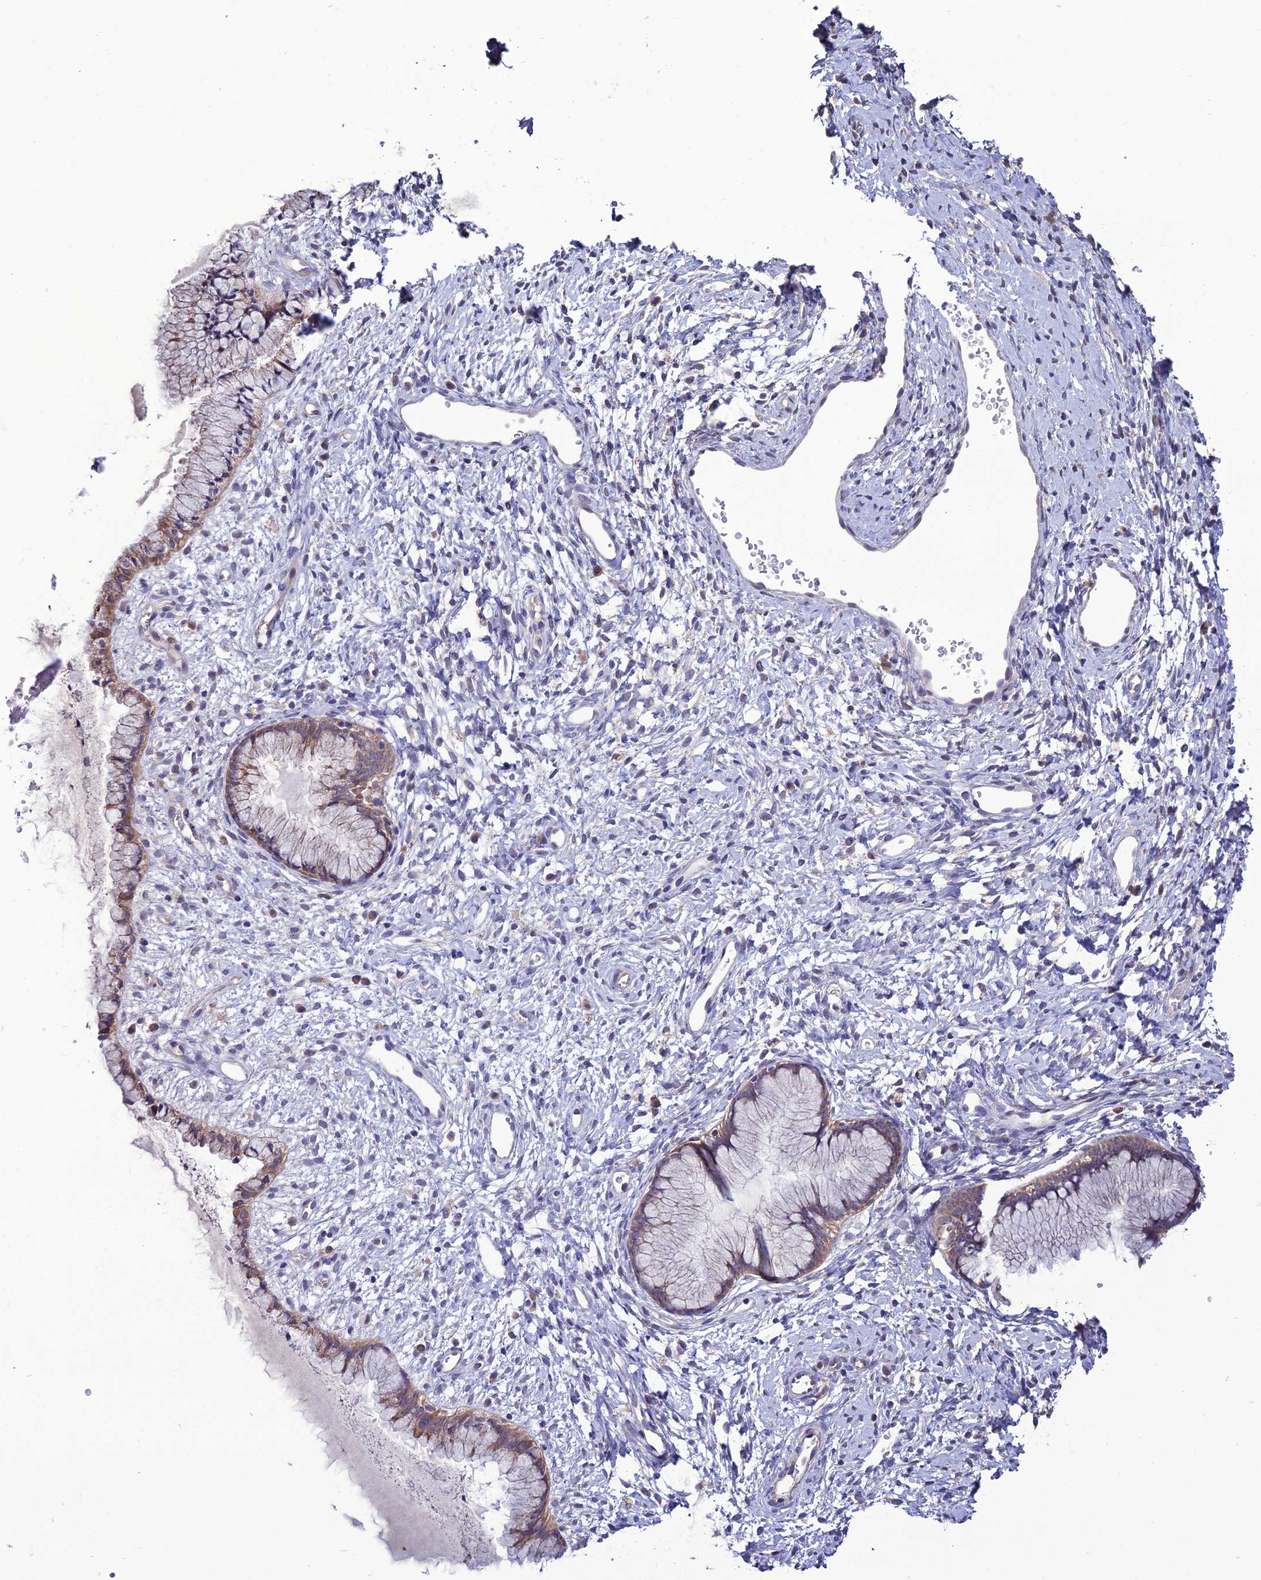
{"staining": {"intensity": "moderate", "quantity": "25%-75%", "location": "cytoplasmic/membranous"}, "tissue": "cervix", "cell_type": "Glandular cells", "image_type": "normal", "snomed": [{"axis": "morphology", "description": "Normal tissue, NOS"}, {"axis": "topography", "description": "Cervix"}], "caption": "Protein expression analysis of unremarkable human cervix reveals moderate cytoplasmic/membranous expression in approximately 25%-75% of glandular cells.", "gene": "HOGA1", "patient": {"sex": "female", "age": 42}}